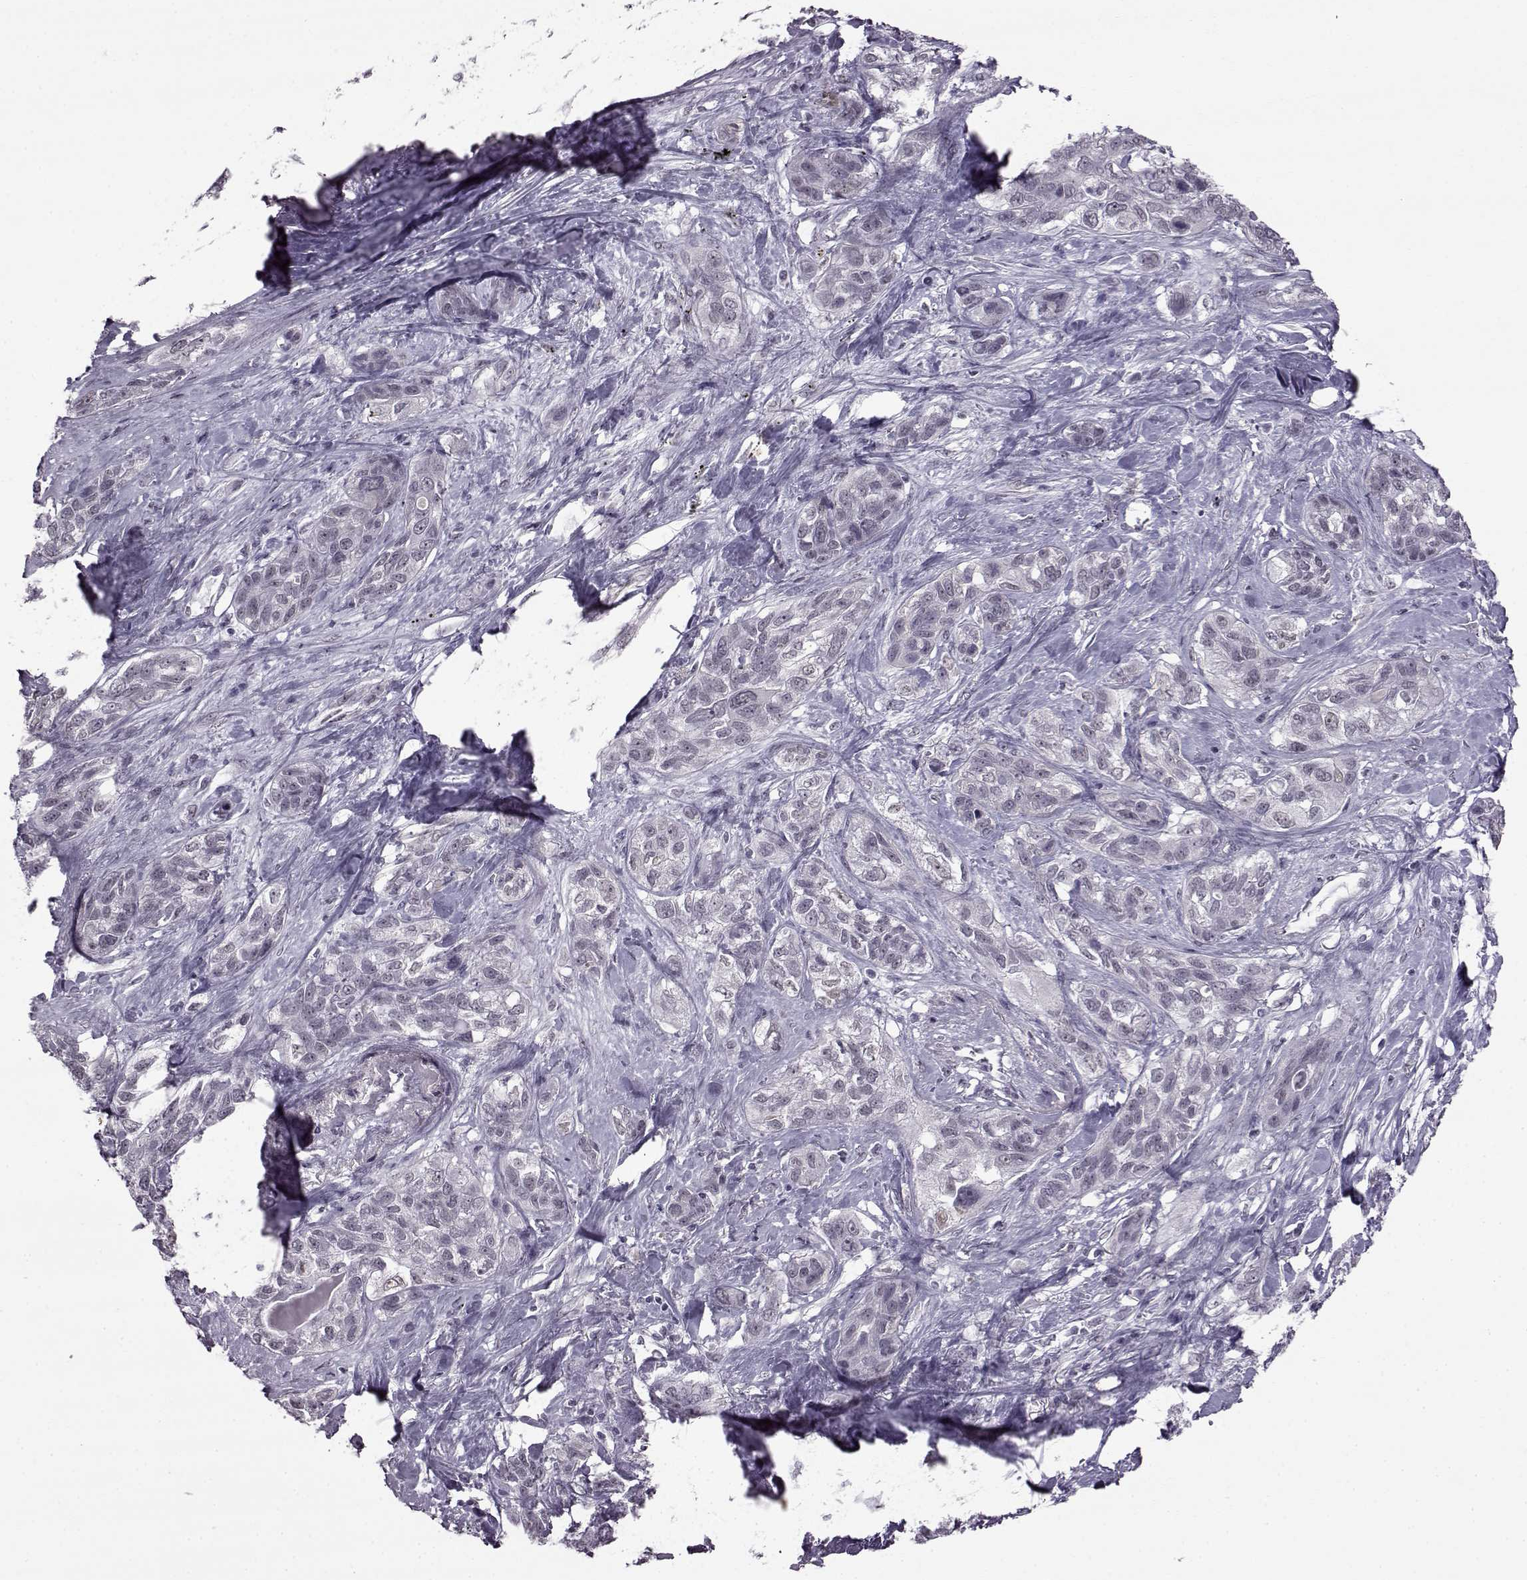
{"staining": {"intensity": "negative", "quantity": "none", "location": "none"}, "tissue": "lung cancer", "cell_type": "Tumor cells", "image_type": "cancer", "snomed": [{"axis": "morphology", "description": "Squamous cell carcinoma, NOS"}, {"axis": "topography", "description": "Lung"}], "caption": "Tumor cells show no significant protein expression in lung cancer. (DAB (3,3'-diaminobenzidine) immunohistochemistry (IHC) visualized using brightfield microscopy, high magnification).", "gene": "SLC28A2", "patient": {"sex": "female", "age": 70}}